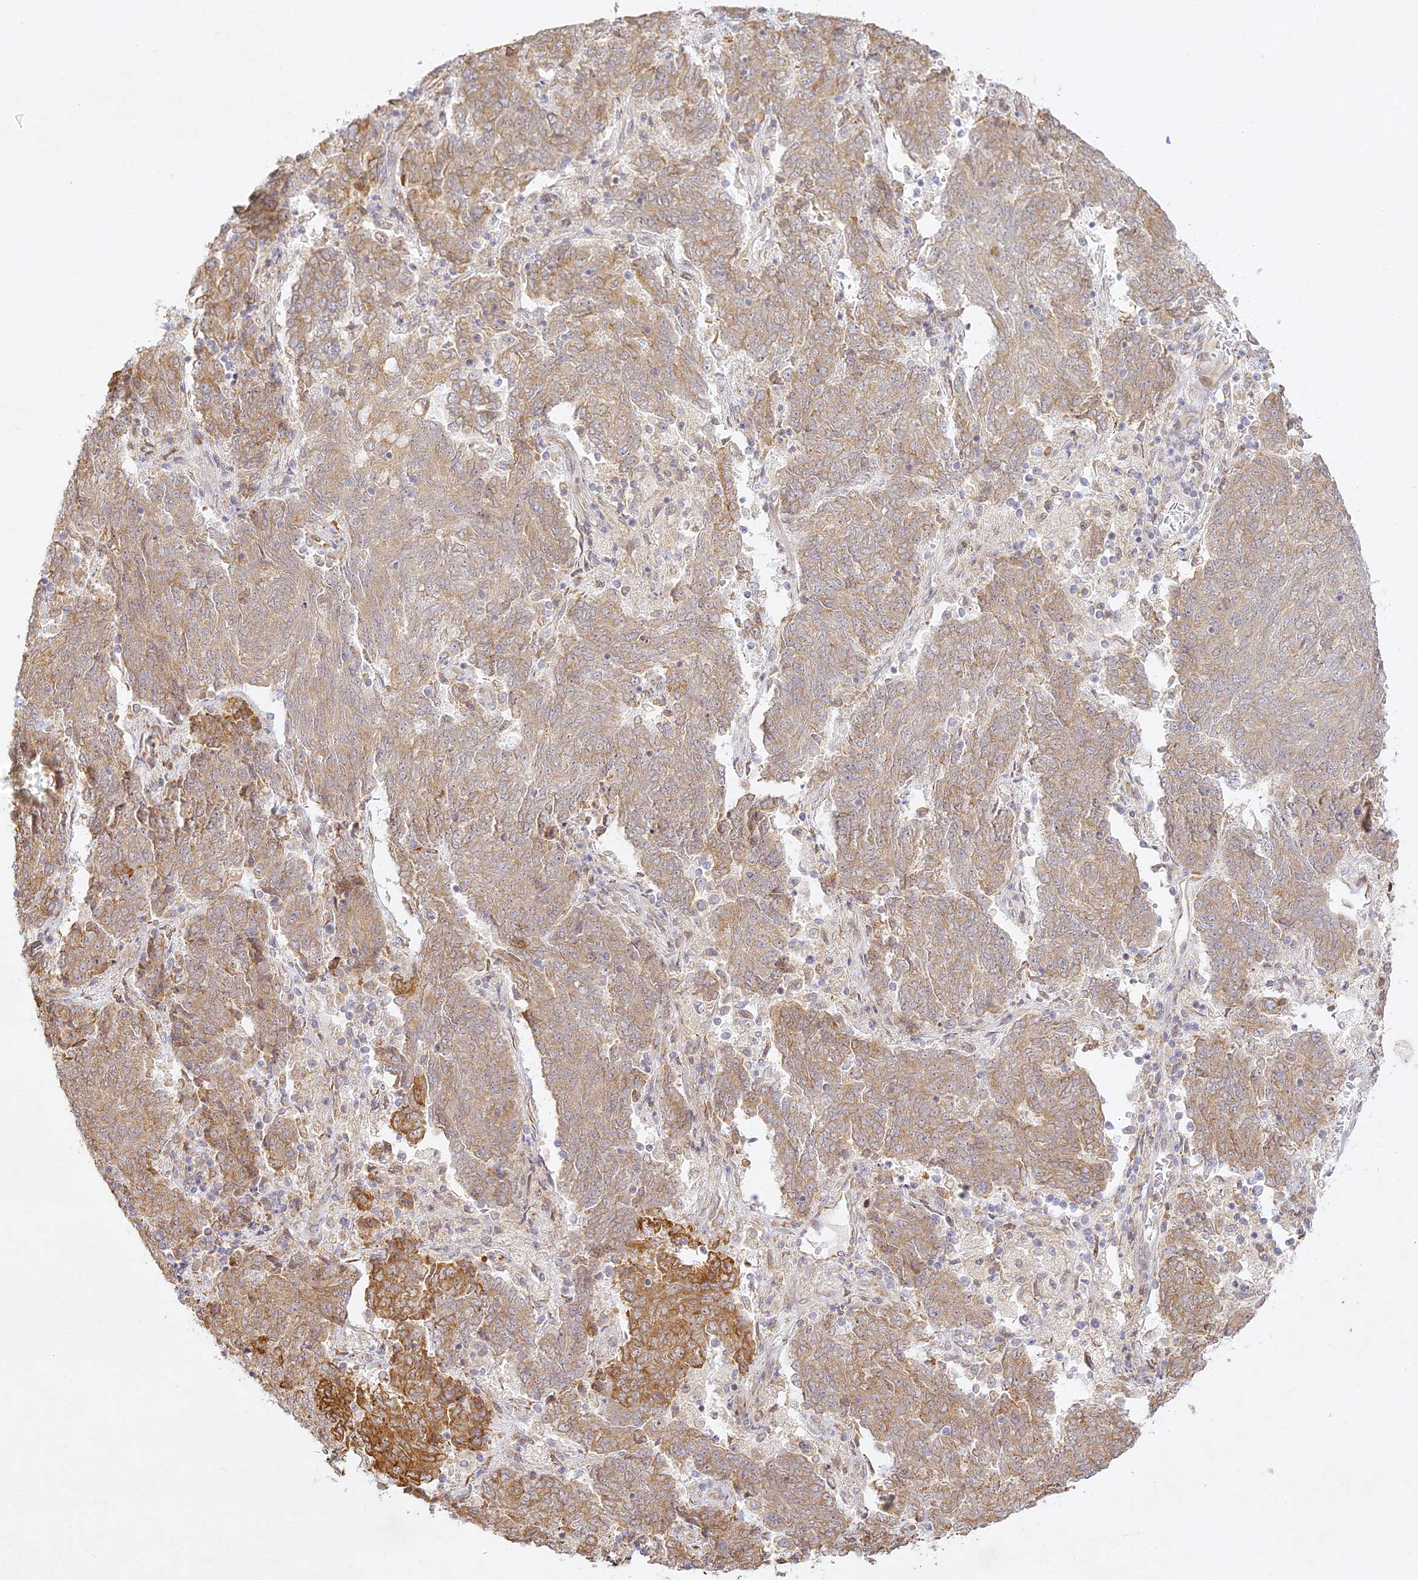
{"staining": {"intensity": "moderate", "quantity": ">75%", "location": "cytoplasmic/membranous"}, "tissue": "endometrial cancer", "cell_type": "Tumor cells", "image_type": "cancer", "snomed": [{"axis": "morphology", "description": "Adenocarcinoma, NOS"}, {"axis": "topography", "description": "Endometrium"}], "caption": "Tumor cells show medium levels of moderate cytoplasmic/membranous staining in about >75% of cells in human endometrial cancer.", "gene": "SLC30A5", "patient": {"sex": "female", "age": 80}}